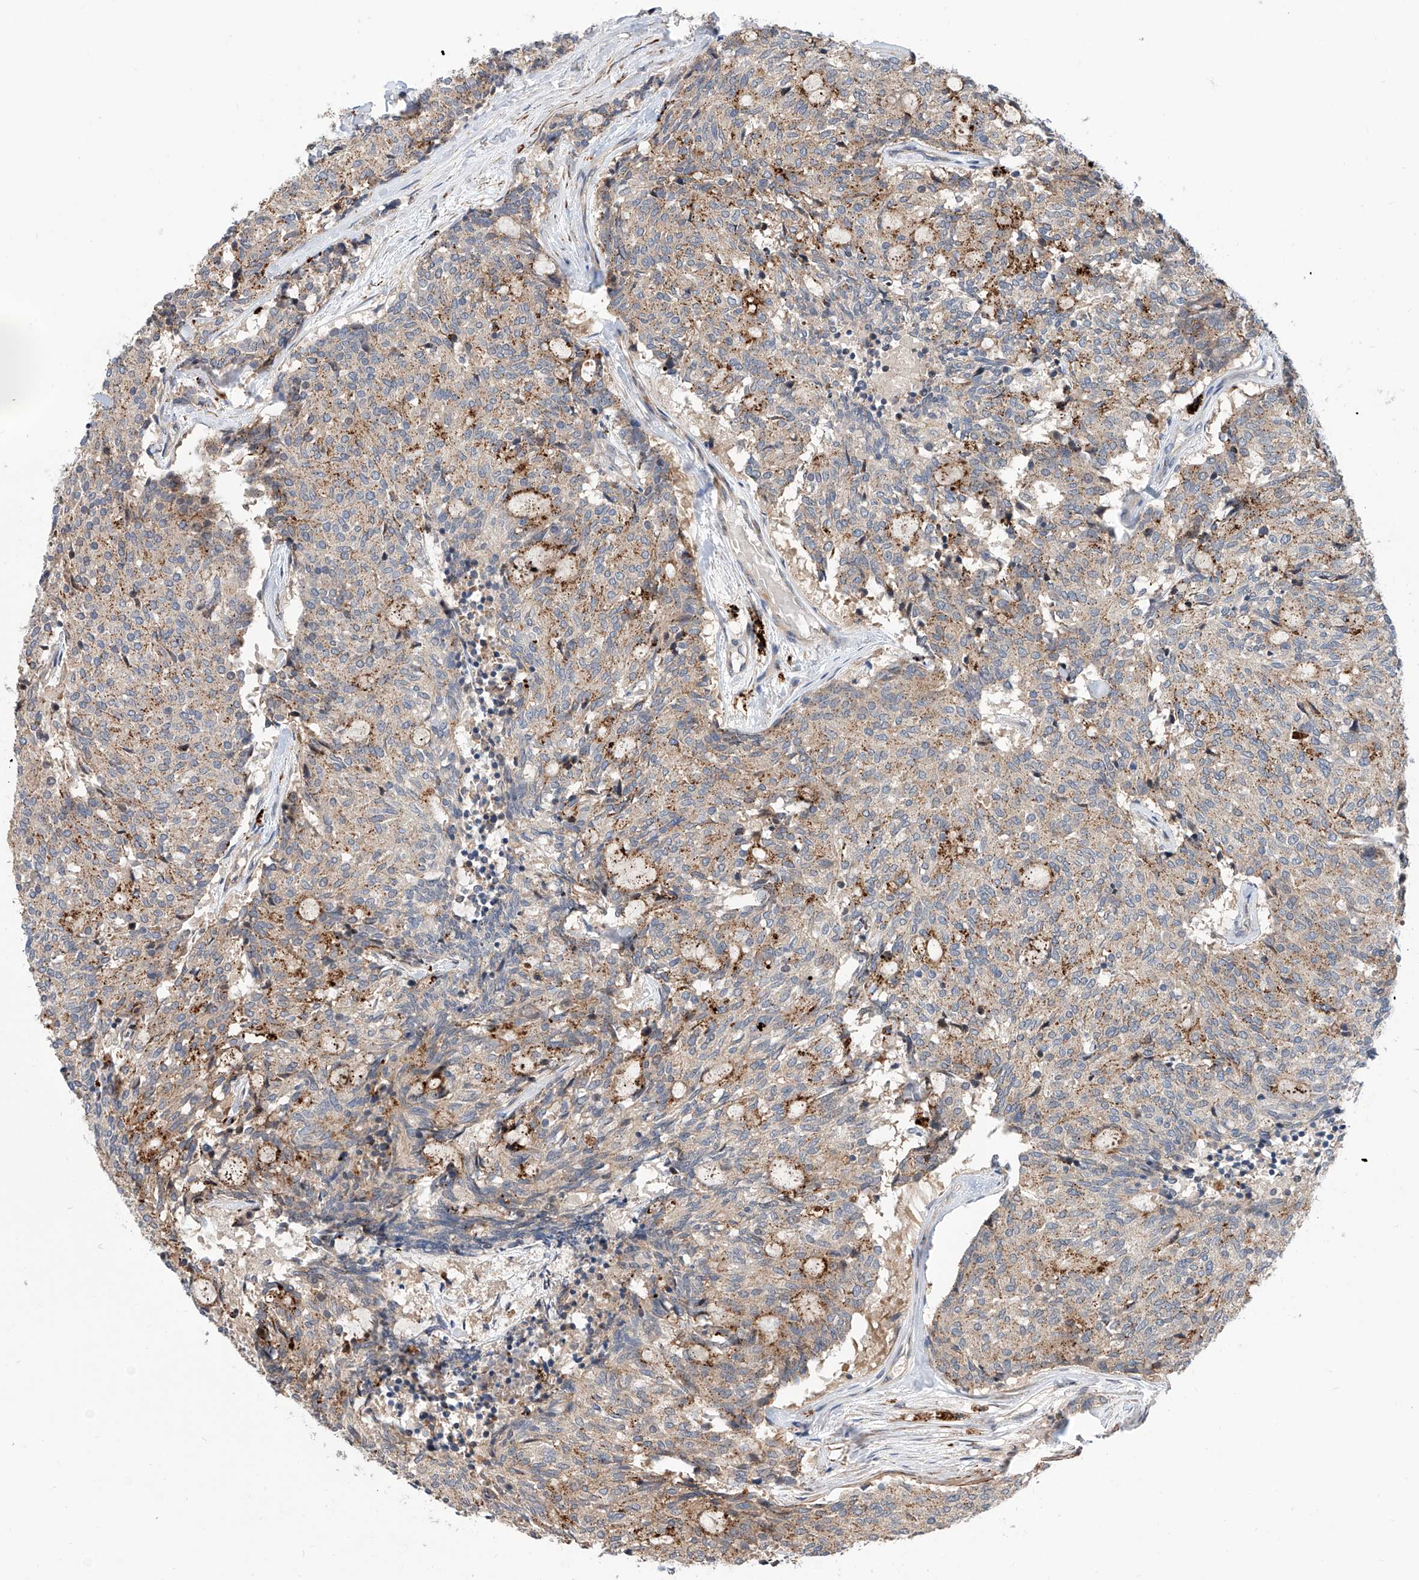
{"staining": {"intensity": "moderate", "quantity": "<25%", "location": "cytoplasmic/membranous"}, "tissue": "carcinoid", "cell_type": "Tumor cells", "image_type": "cancer", "snomed": [{"axis": "morphology", "description": "Carcinoid, malignant, NOS"}, {"axis": "topography", "description": "Pancreas"}], "caption": "Human carcinoid stained with a protein marker demonstrates moderate staining in tumor cells.", "gene": "MAGEE2", "patient": {"sex": "female", "age": 54}}